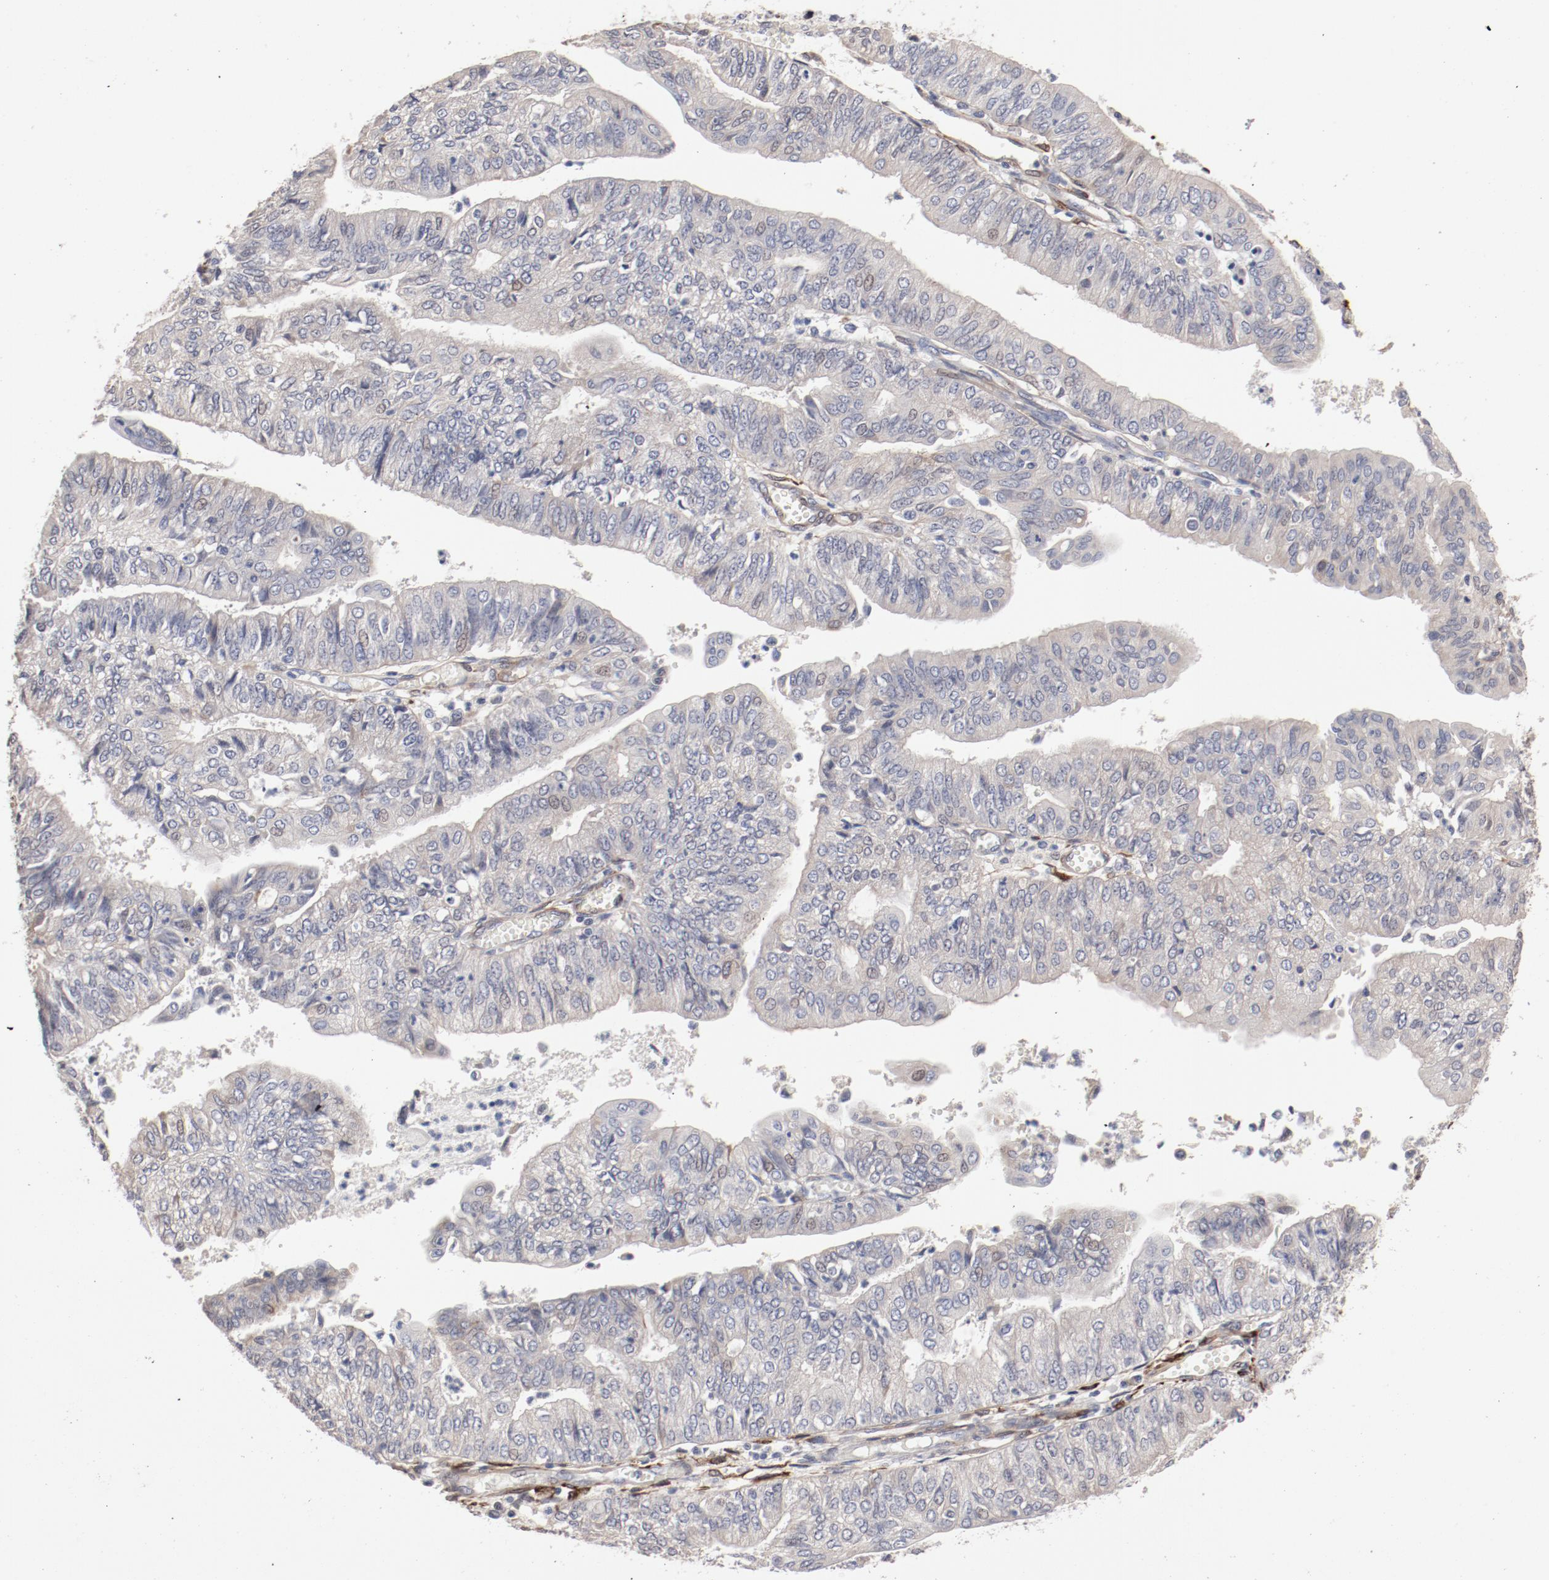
{"staining": {"intensity": "negative", "quantity": "none", "location": "none"}, "tissue": "endometrial cancer", "cell_type": "Tumor cells", "image_type": "cancer", "snomed": [{"axis": "morphology", "description": "Adenocarcinoma, NOS"}, {"axis": "topography", "description": "Endometrium"}], "caption": "Endometrial cancer was stained to show a protein in brown. There is no significant staining in tumor cells.", "gene": "MAGED4", "patient": {"sex": "female", "age": 59}}